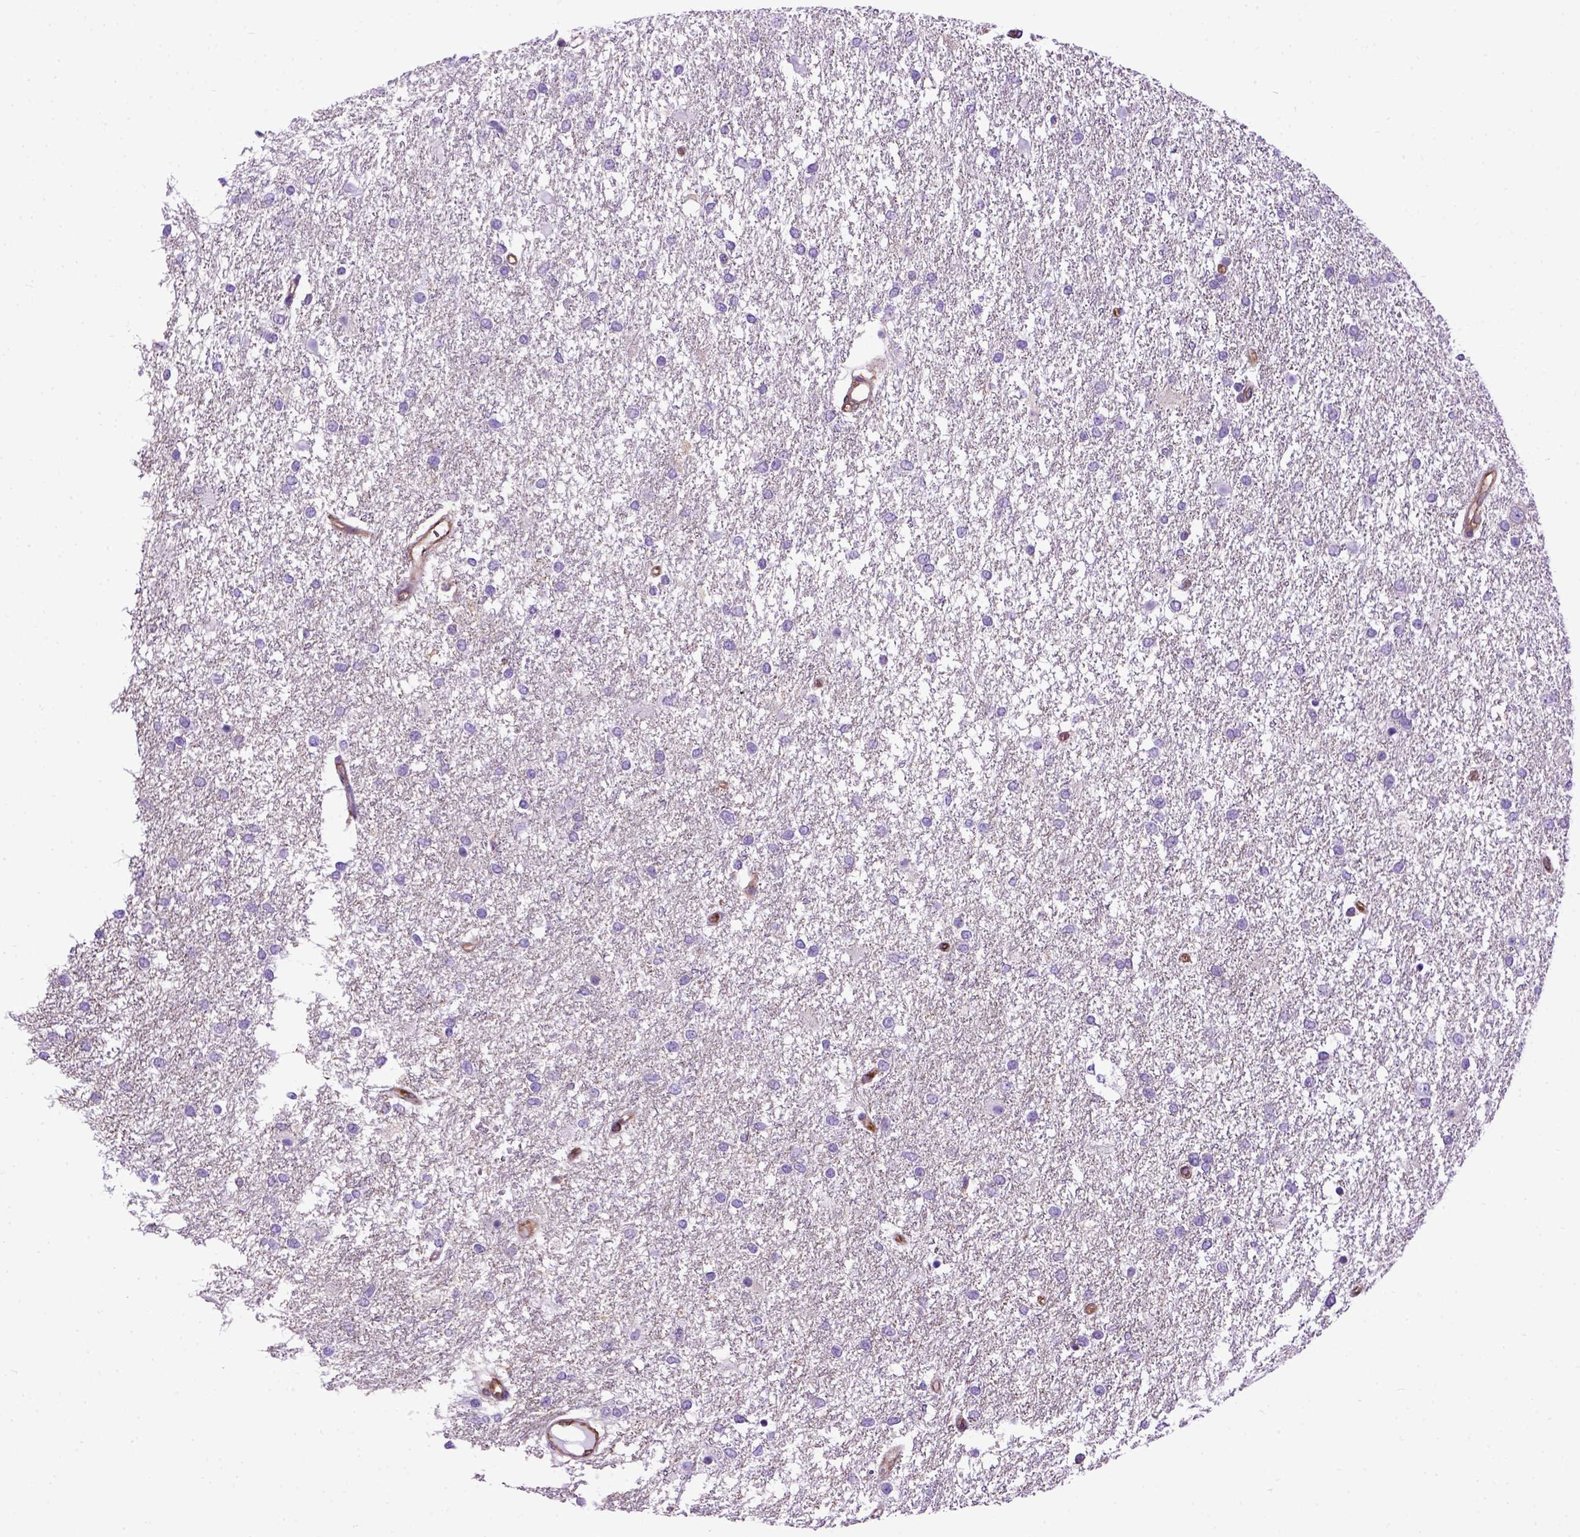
{"staining": {"intensity": "negative", "quantity": "none", "location": "none"}, "tissue": "glioma", "cell_type": "Tumor cells", "image_type": "cancer", "snomed": [{"axis": "morphology", "description": "Glioma, malignant, High grade"}, {"axis": "topography", "description": "Brain"}], "caption": "The histopathology image exhibits no staining of tumor cells in glioma.", "gene": "MVP", "patient": {"sex": "female", "age": 61}}